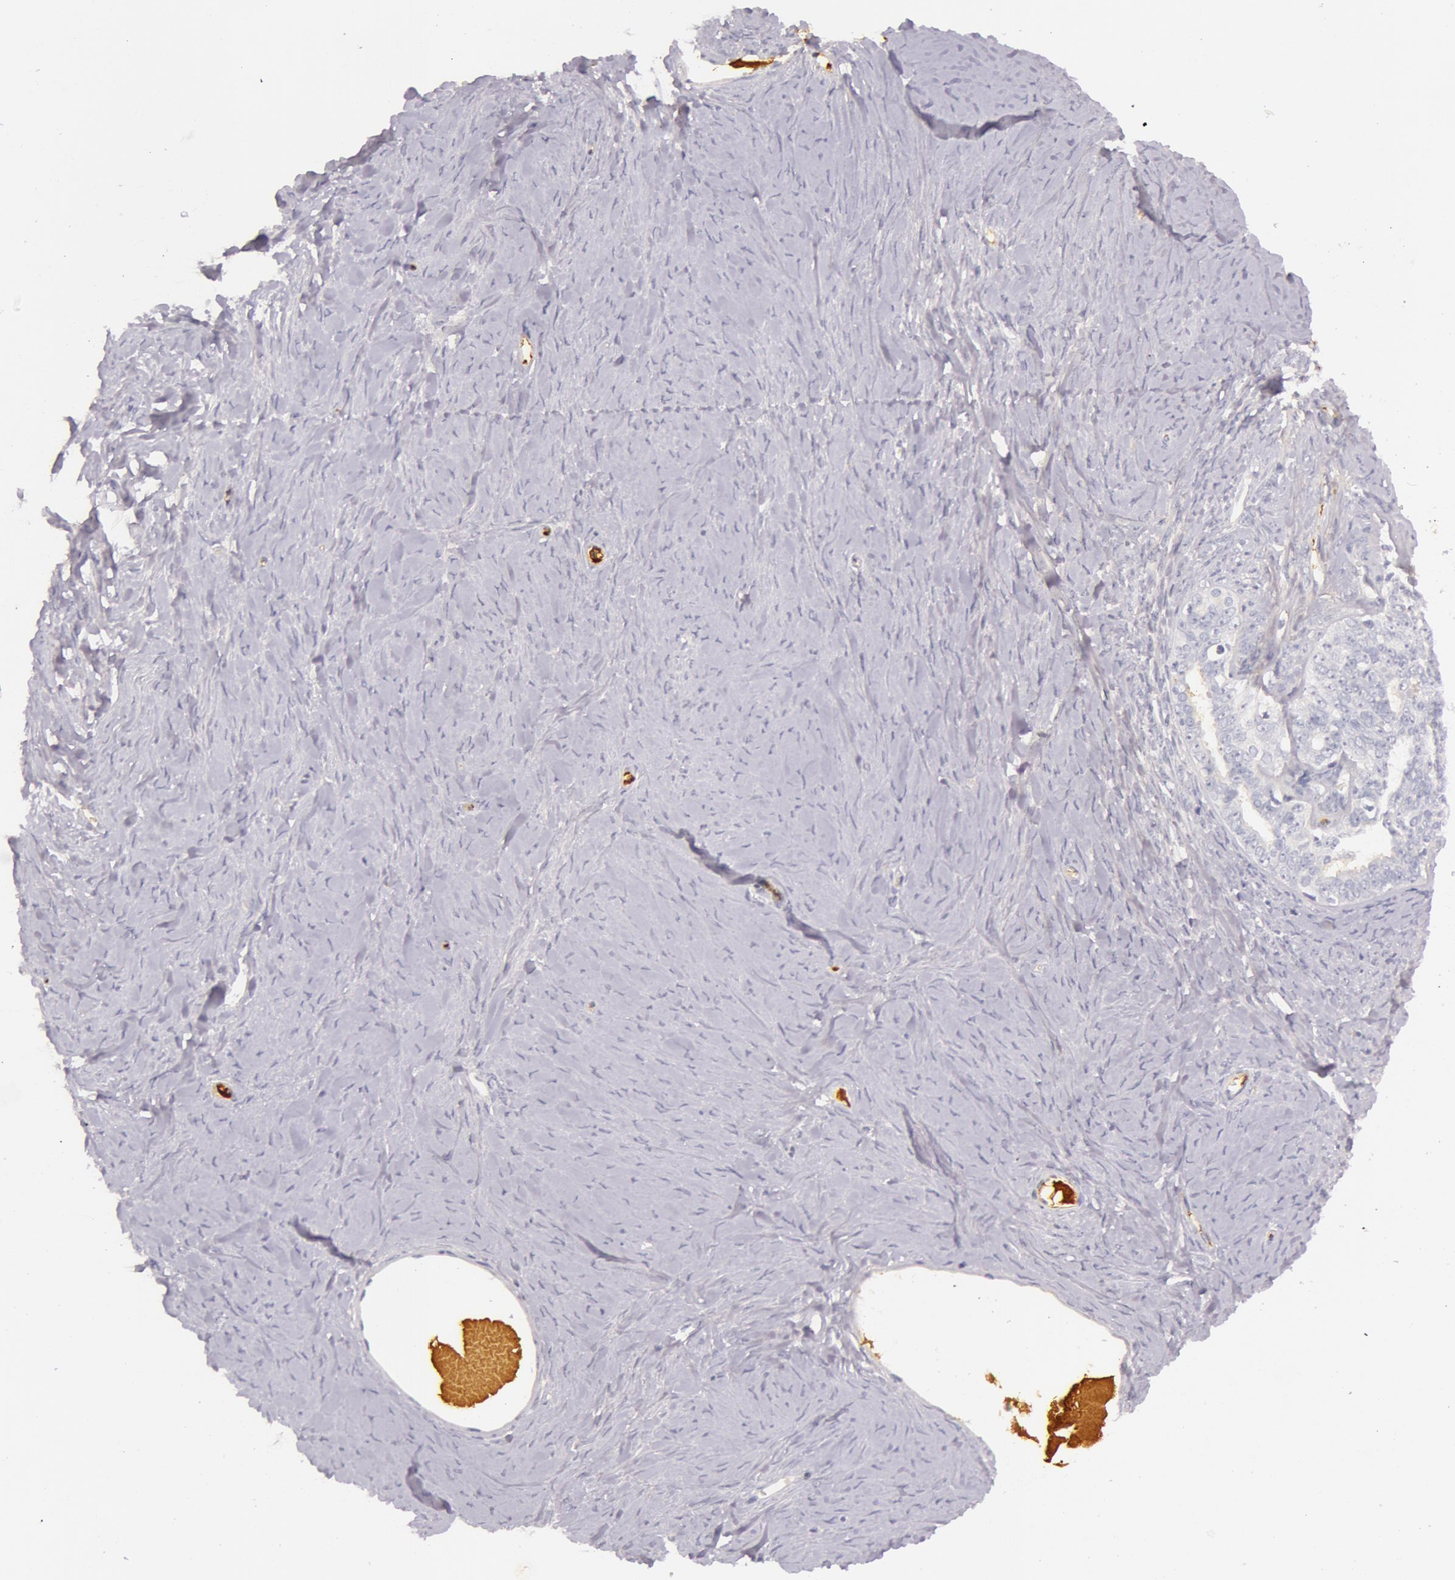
{"staining": {"intensity": "negative", "quantity": "none", "location": "none"}, "tissue": "ovarian cancer", "cell_type": "Tumor cells", "image_type": "cancer", "snomed": [{"axis": "morphology", "description": "Cystadenocarcinoma, serous, NOS"}, {"axis": "topography", "description": "Ovary"}], "caption": "Ovarian serous cystadenocarcinoma was stained to show a protein in brown. There is no significant staining in tumor cells. Brightfield microscopy of immunohistochemistry (IHC) stained with DAB (3,3'-diaminobenzidine) (brown) and hematoxylin (blue), captured at high magnification.", "gene": "C4BPA", "patient": {"sex": "female", "age": 71}}